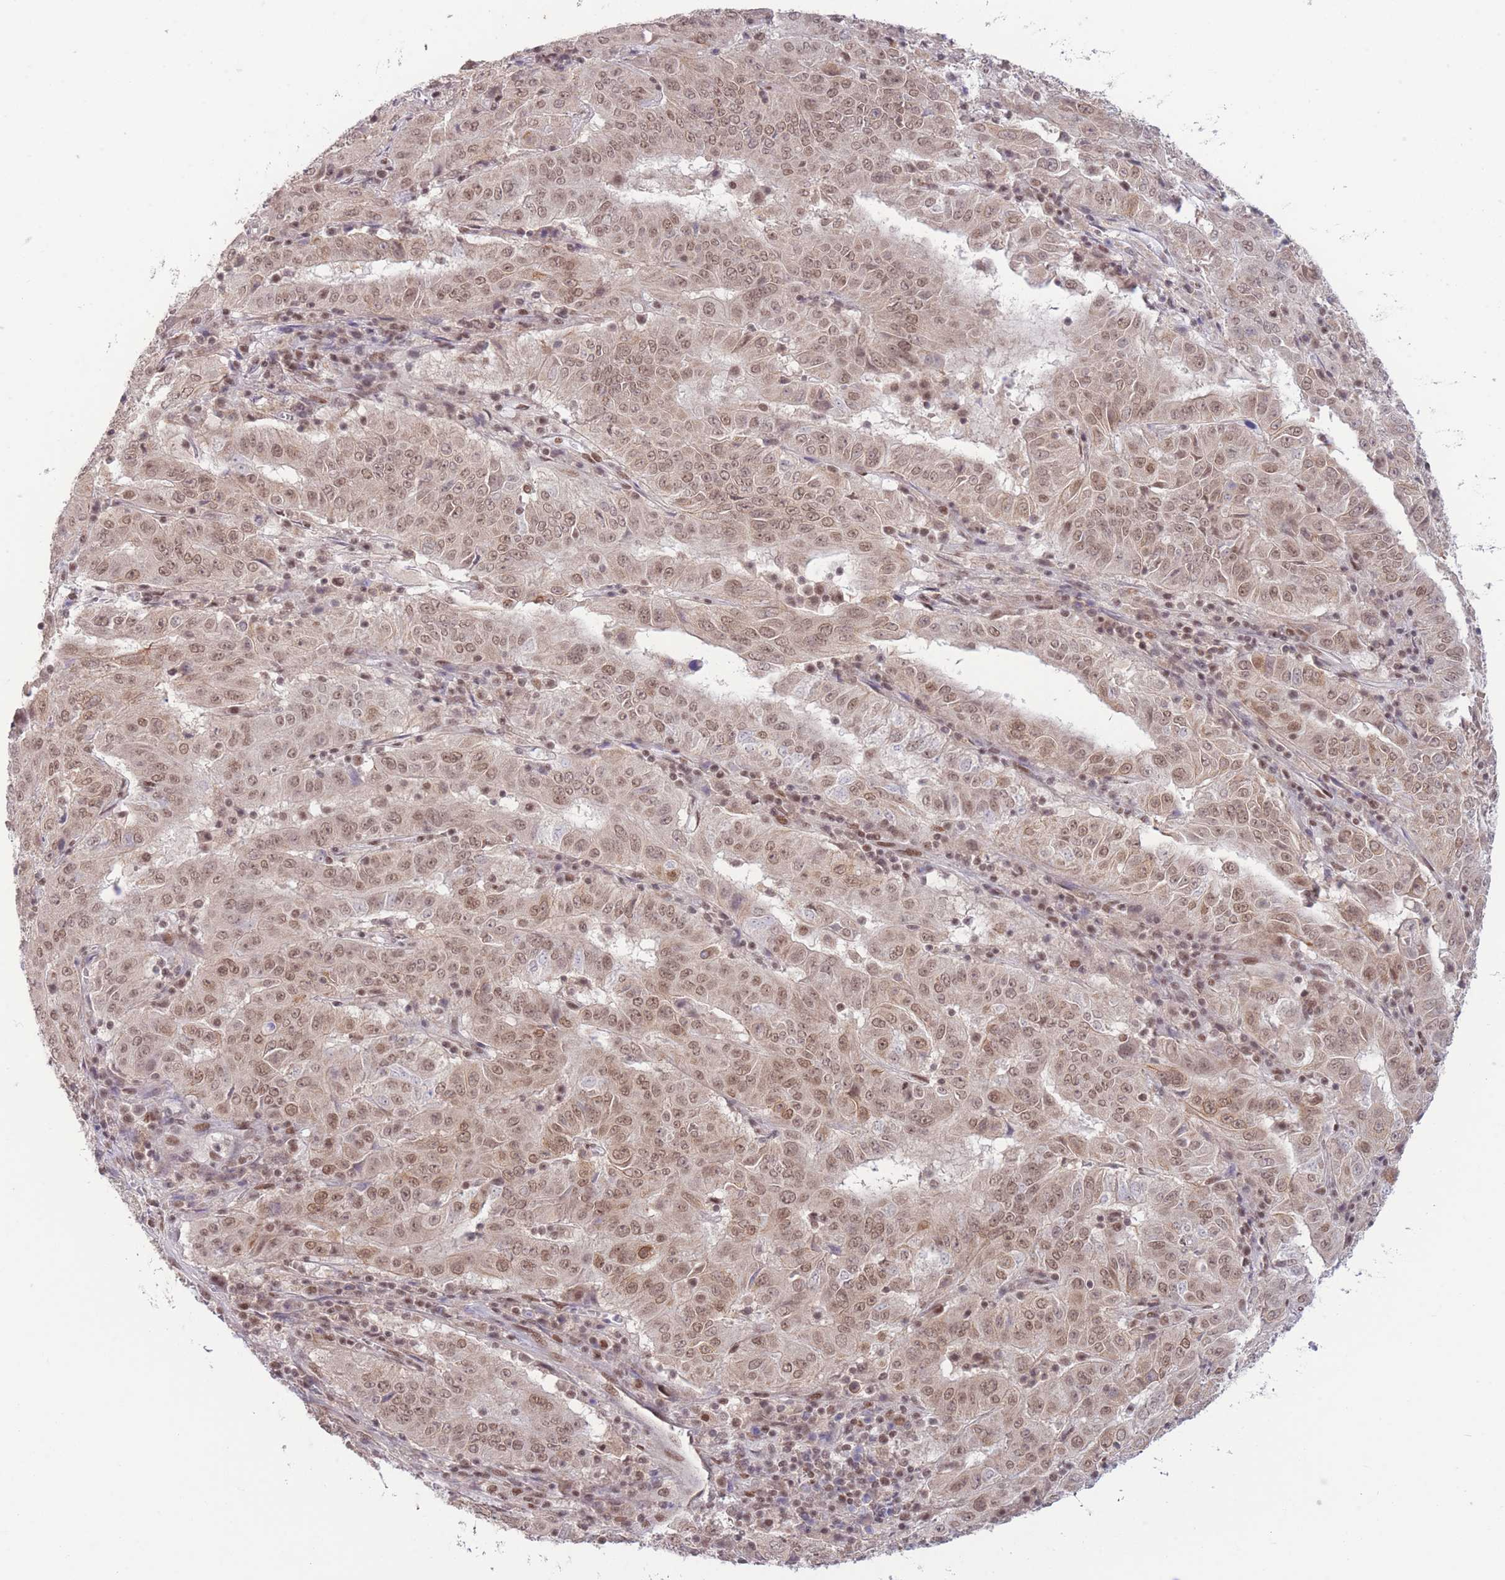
{"staining": {"intensity": "moderate", "quantity": ">75%", "location": "nuclear"}, "tissue": "pancreatic cancer", "cell_type": "Tumor cells", "image_type": "cancer", "snomed": [{"axis": "morphology", "description": "Adenocarcinoma, NOS"}, {"axis": "topography", "description": "Pancreas"}], "caption": "Immunohistochemistry staining of pancreatic cancer (adenocarcinoma), which reveals medium levels of moderate nuclear positivity in approximately >75% of tumor cells indicating moderate nuclear protein staining. The staining was performed using DAB (brown) for protein detection and nuclei were counterstained in hematoxylin (blue).", "gene": "CARD8", "patient": {"sex": "male", "age": 63}}